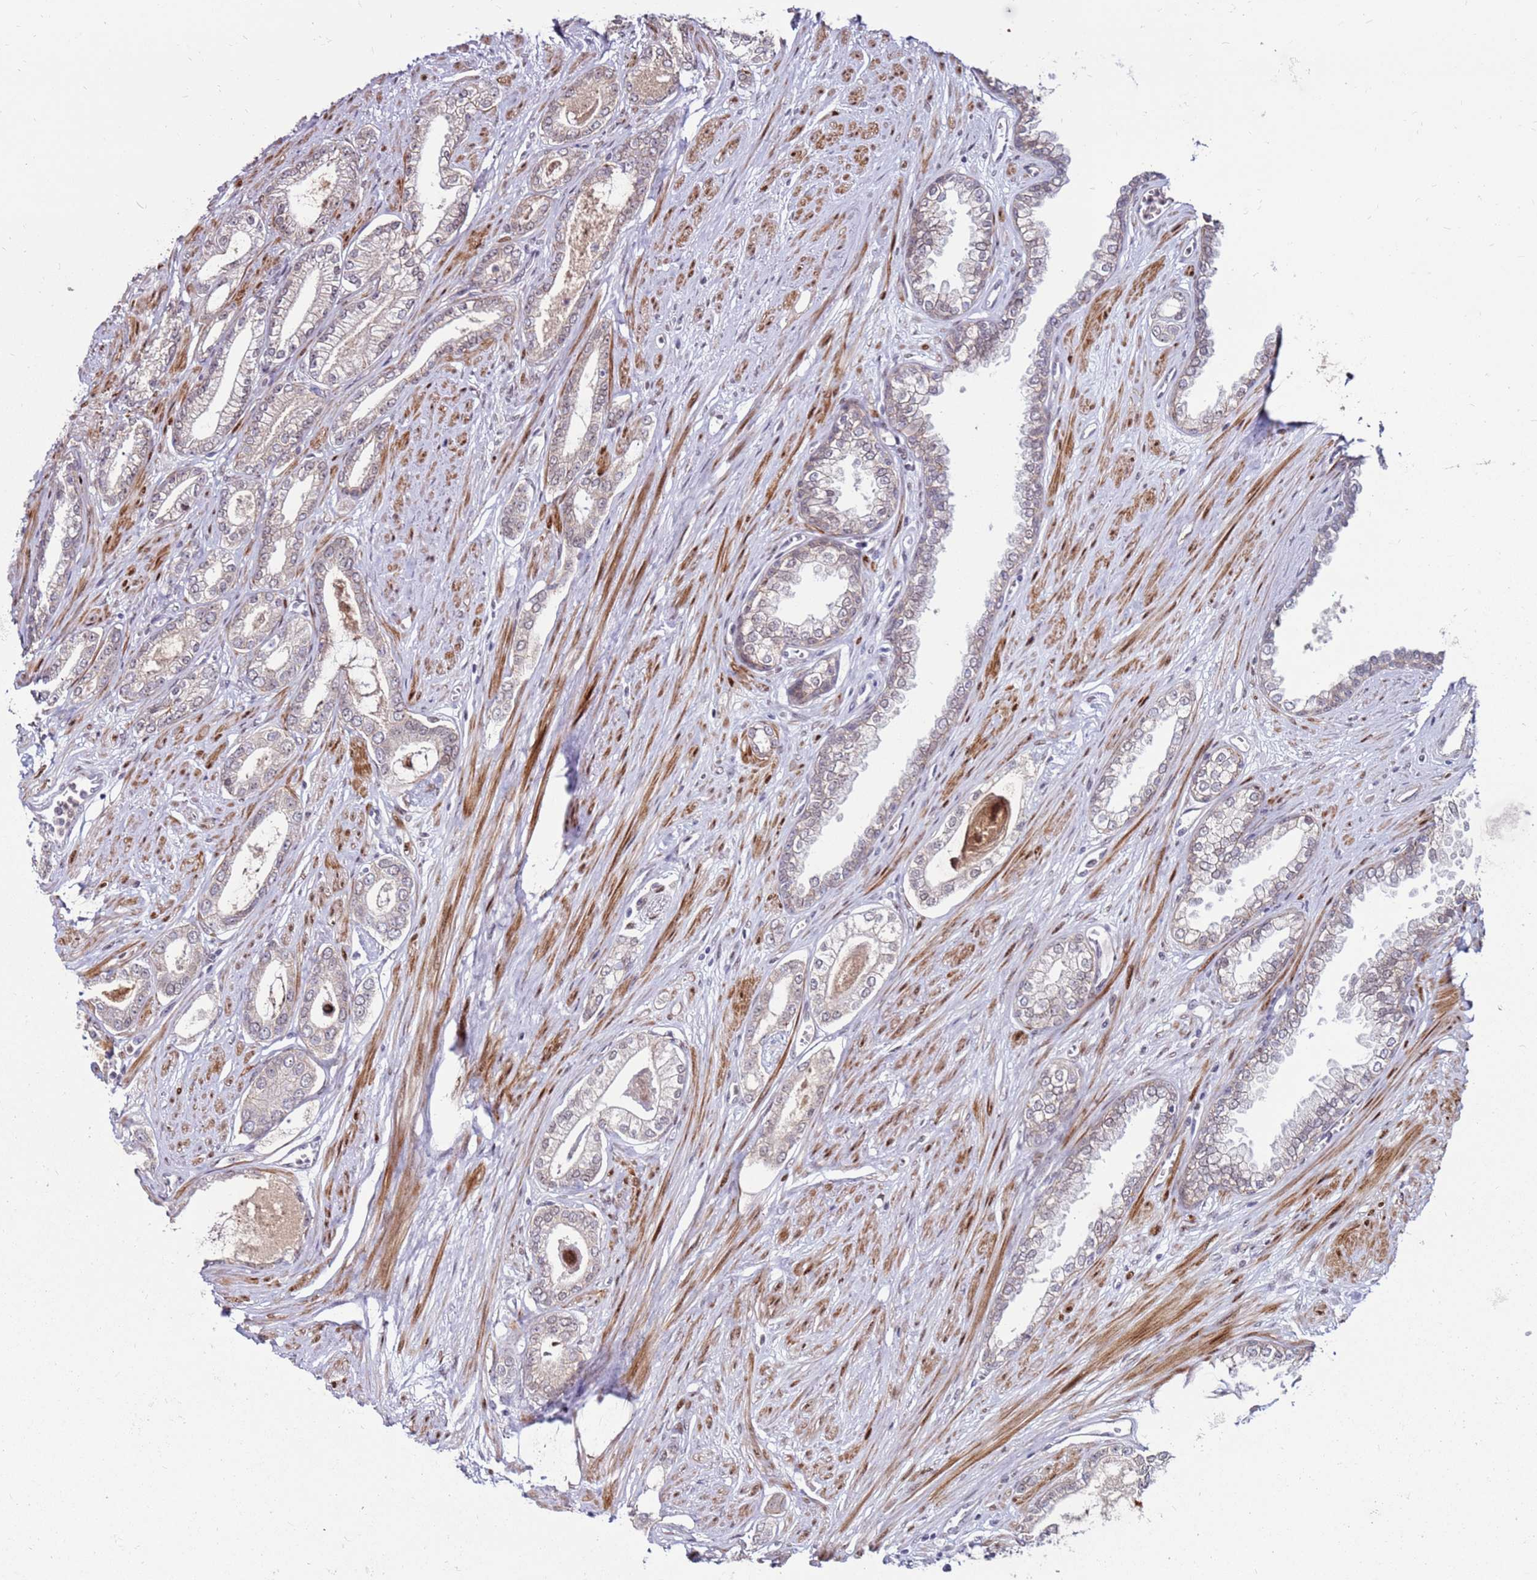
{"staining": {"intensity": "moderate", "quantity": "25%-75%", "location": "cytoplasmic/membranous"}, "tissue": "prostate cancer", "cell_type": "Tumor cells", "image_type": "cancer", "snomed": [{"axis": "morphology", "description": "Adenocarcinoma, Low grade"}, {"axis": "topography", "description": "Prostate"}], "caption": "Immunohistochemical staining of prostate low-grade adenocarcinoma displays medium levels of moderate cytoplasmic/membranous protein expression in about 25%-75% of tumor cells. (brown staining indicates protein expression, while blue staining denotes nuclei).", "gene": "KPNA4", "patient": {"sex": "male", "age": 60}}